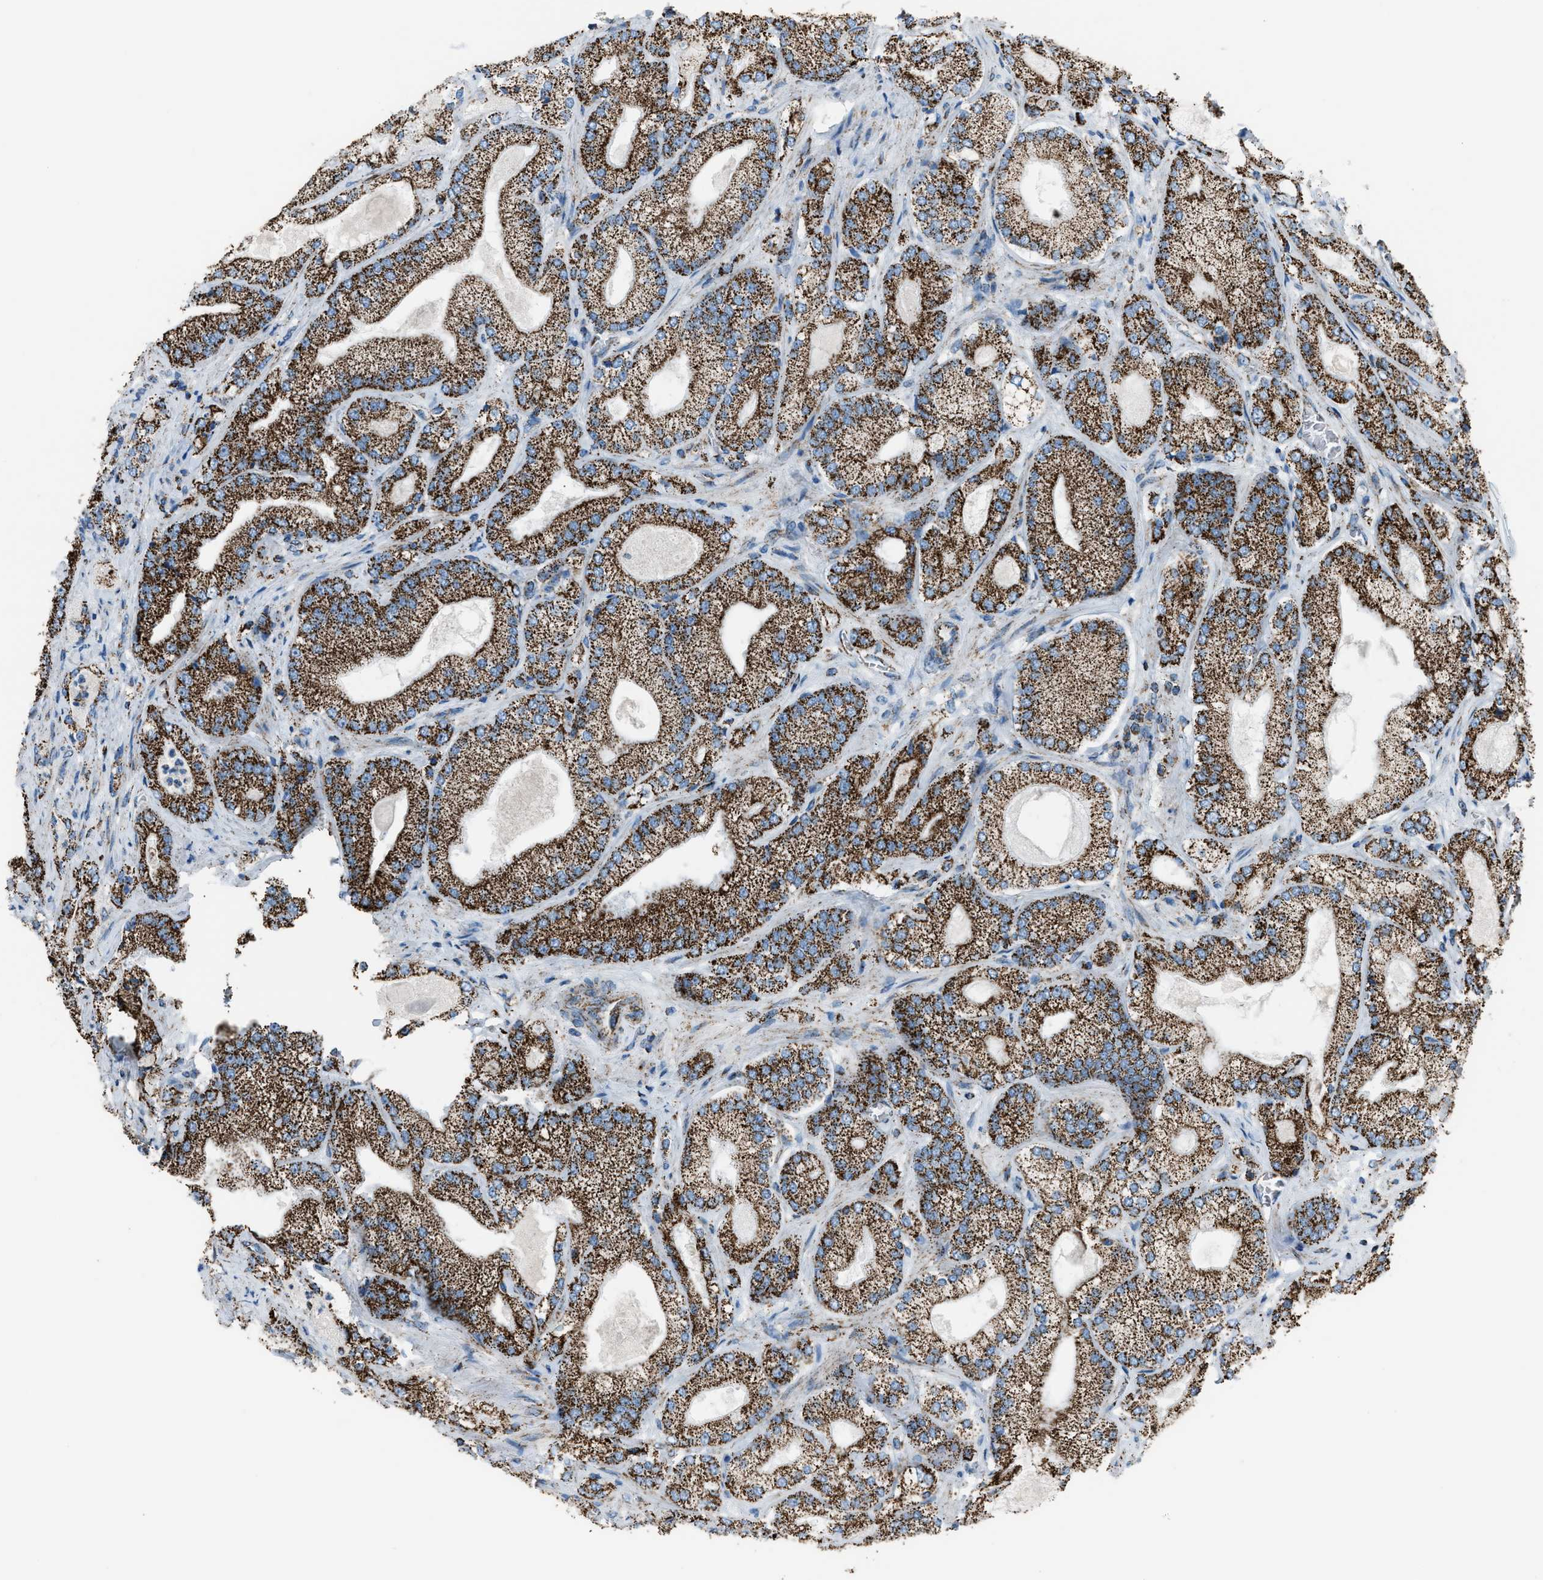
{"staining": {"intensity": "strong", "quantity": ">75%", "location": "cytoplasmic/membranous"}, "tissue": "prostate cancer", "cell_type": "Tumor cells", "image_type": "cancer", "snomed": [{"axis": "morphology", "description": "Adenocarcinoma, Low grade"}, {"axis": "topography", "description": "Prostate"}], "caption": "DAB (3,3'-diaminobenzidine) immunohistochemical staining of prostate low-grade adenocarcinoma displays strong cytoplasmic/membranous protein positivity in approximately >75% of tumor cells.", "gene": "MDH2", "patient": {"sex": "male", "age": 65}}